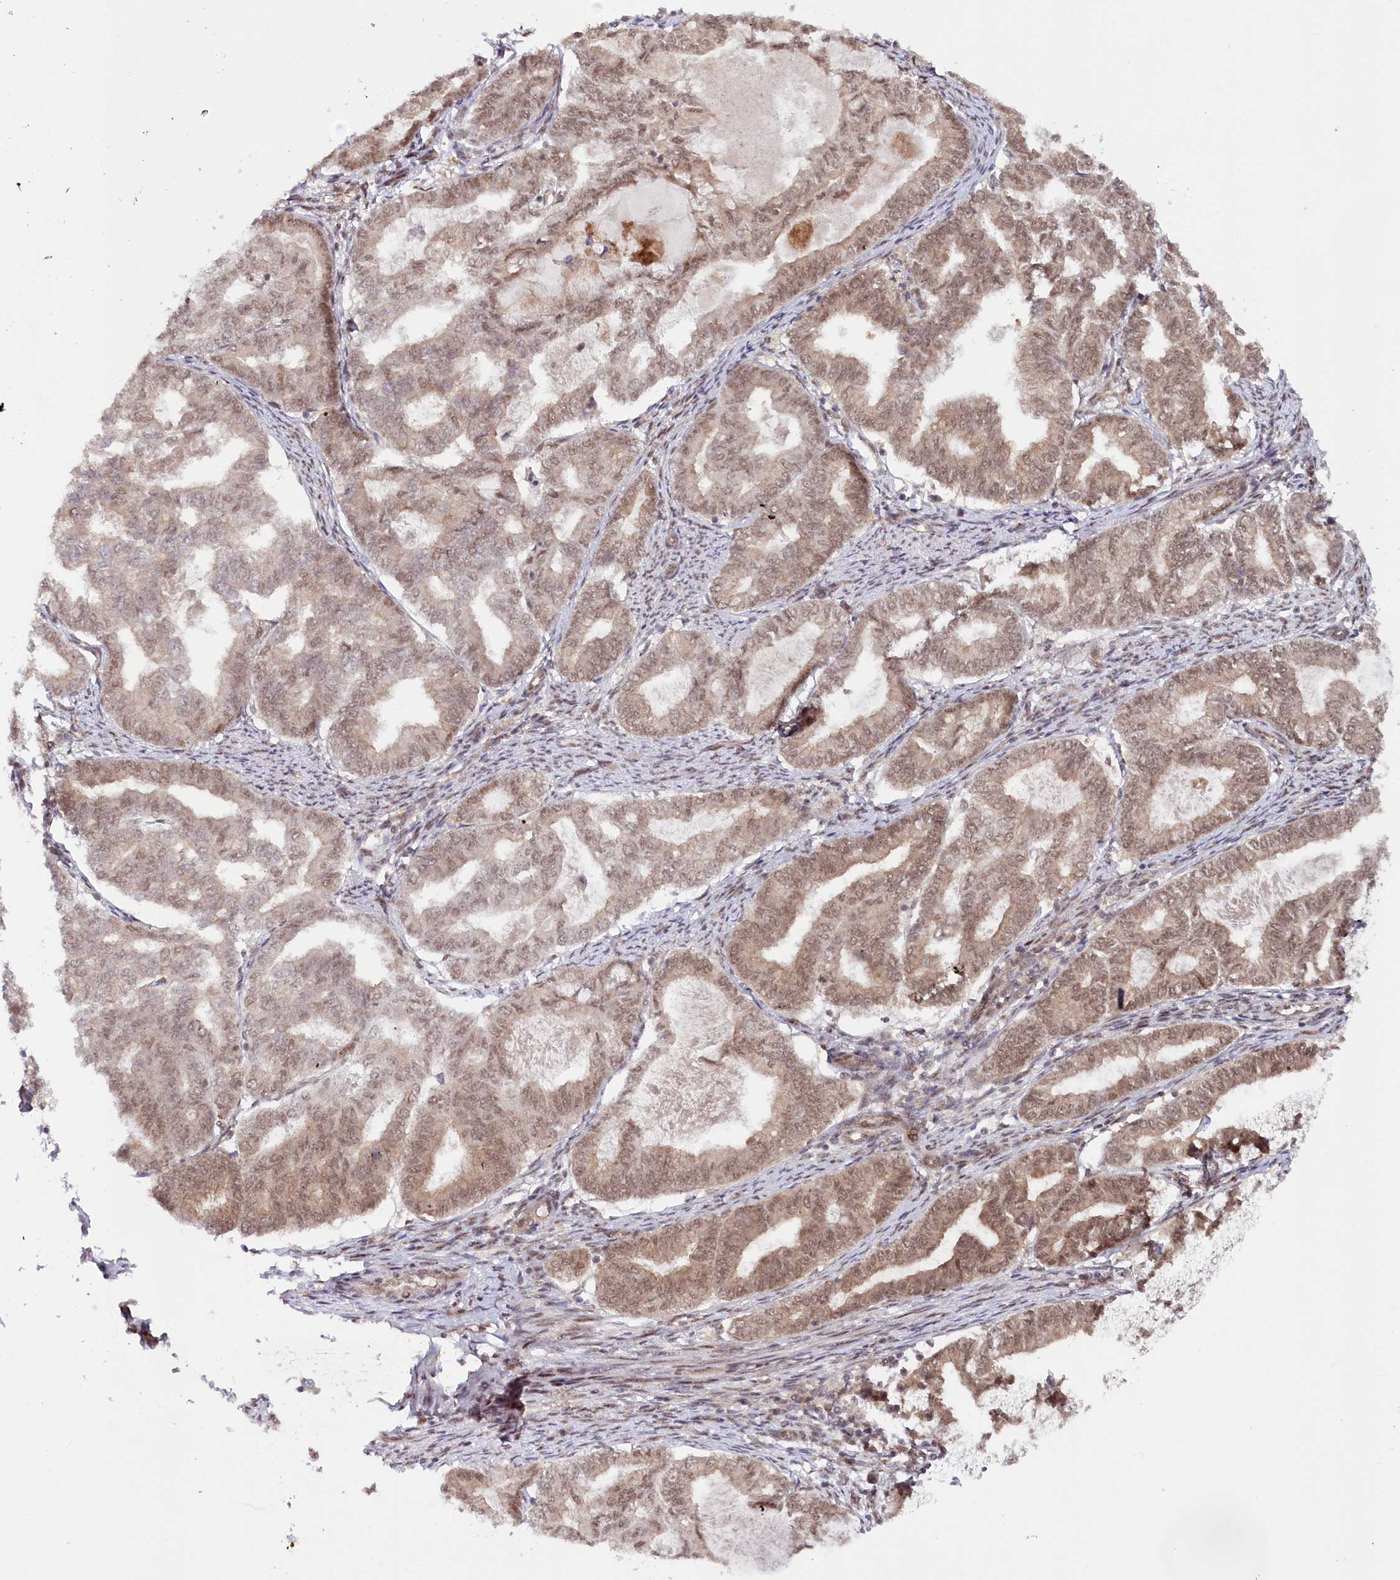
{"staining": {"intensity": "weak", "quantity": ">75%", "location": "cytoplasmic/membranous,nuclear"}, "tissue": "endometrial cancer", "cell_type": "Tumor cells", "image_type": "cancer", "snomed": [{"axis": "morphology", "description": "Adenocarcinoma, NOS"}, {"axis": "topography", "description": "Endometrium"}], "caption": "A brown stain shows weak cytoplasmic/membranous and nuclear staining of a protein in human endometrial cancer tumor cells.", "gene": "CCDC65", "patient": {"sex": "female", "age": 79}}